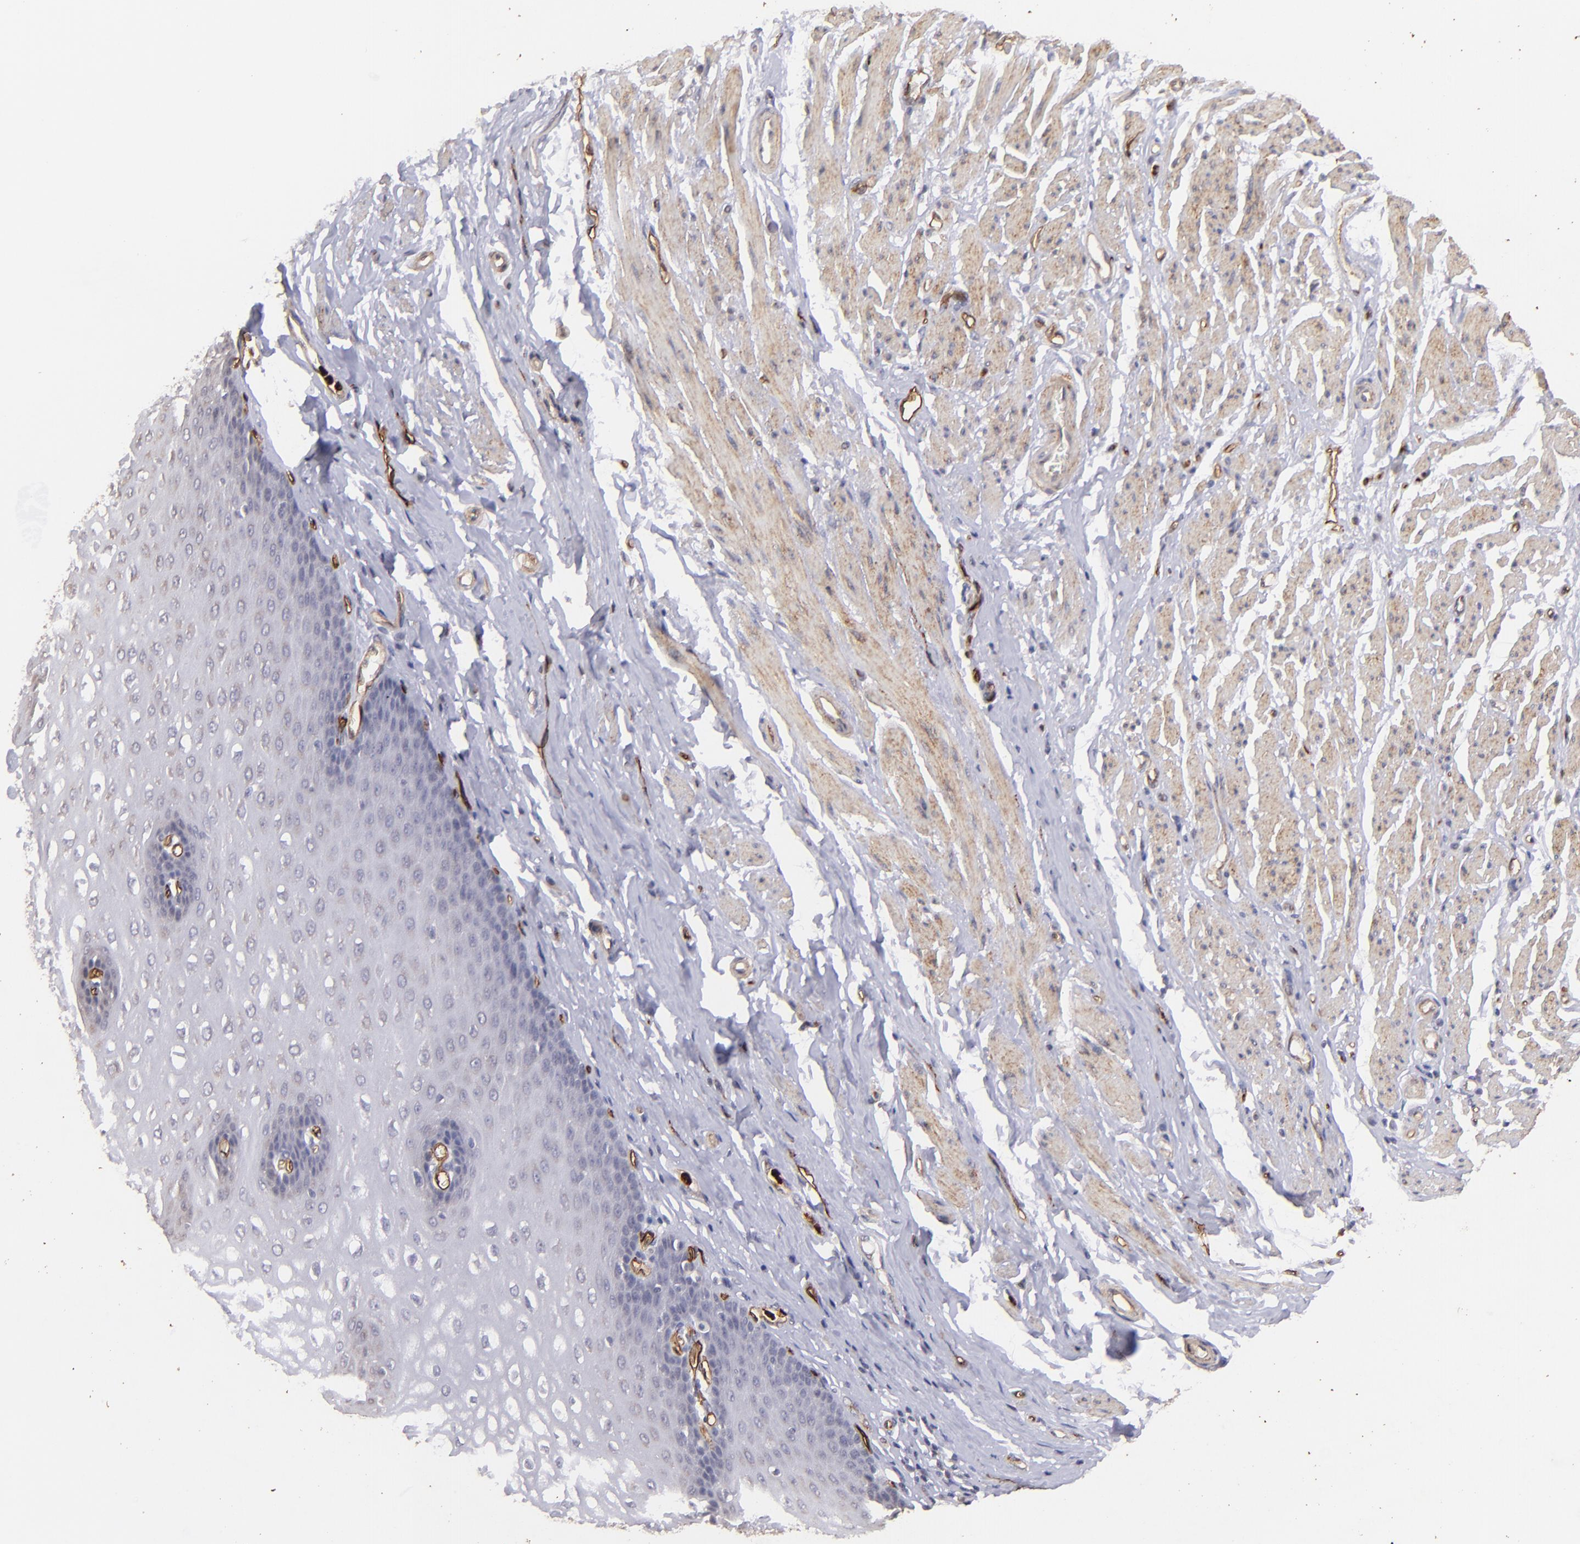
{"staining": {"intensity": "negative", "quantity": "none", "location": "none"}, "tissue": "esophagus", "cell_type": "Squamous epithelial cells", "image_type": "normal", "snomed": [{"axis": "morphology", "description": "Normal tissue, NOS"}, {"axis": "topography", "description": "Esophagus"}], "caption": "Immunohistochemistry image of normal esophagus stained for a protein (brown), which exhibits no positivity in squamous epithelial cells.", "gene": "DYSF", "patient": {"sex": "male", "age": 70}}